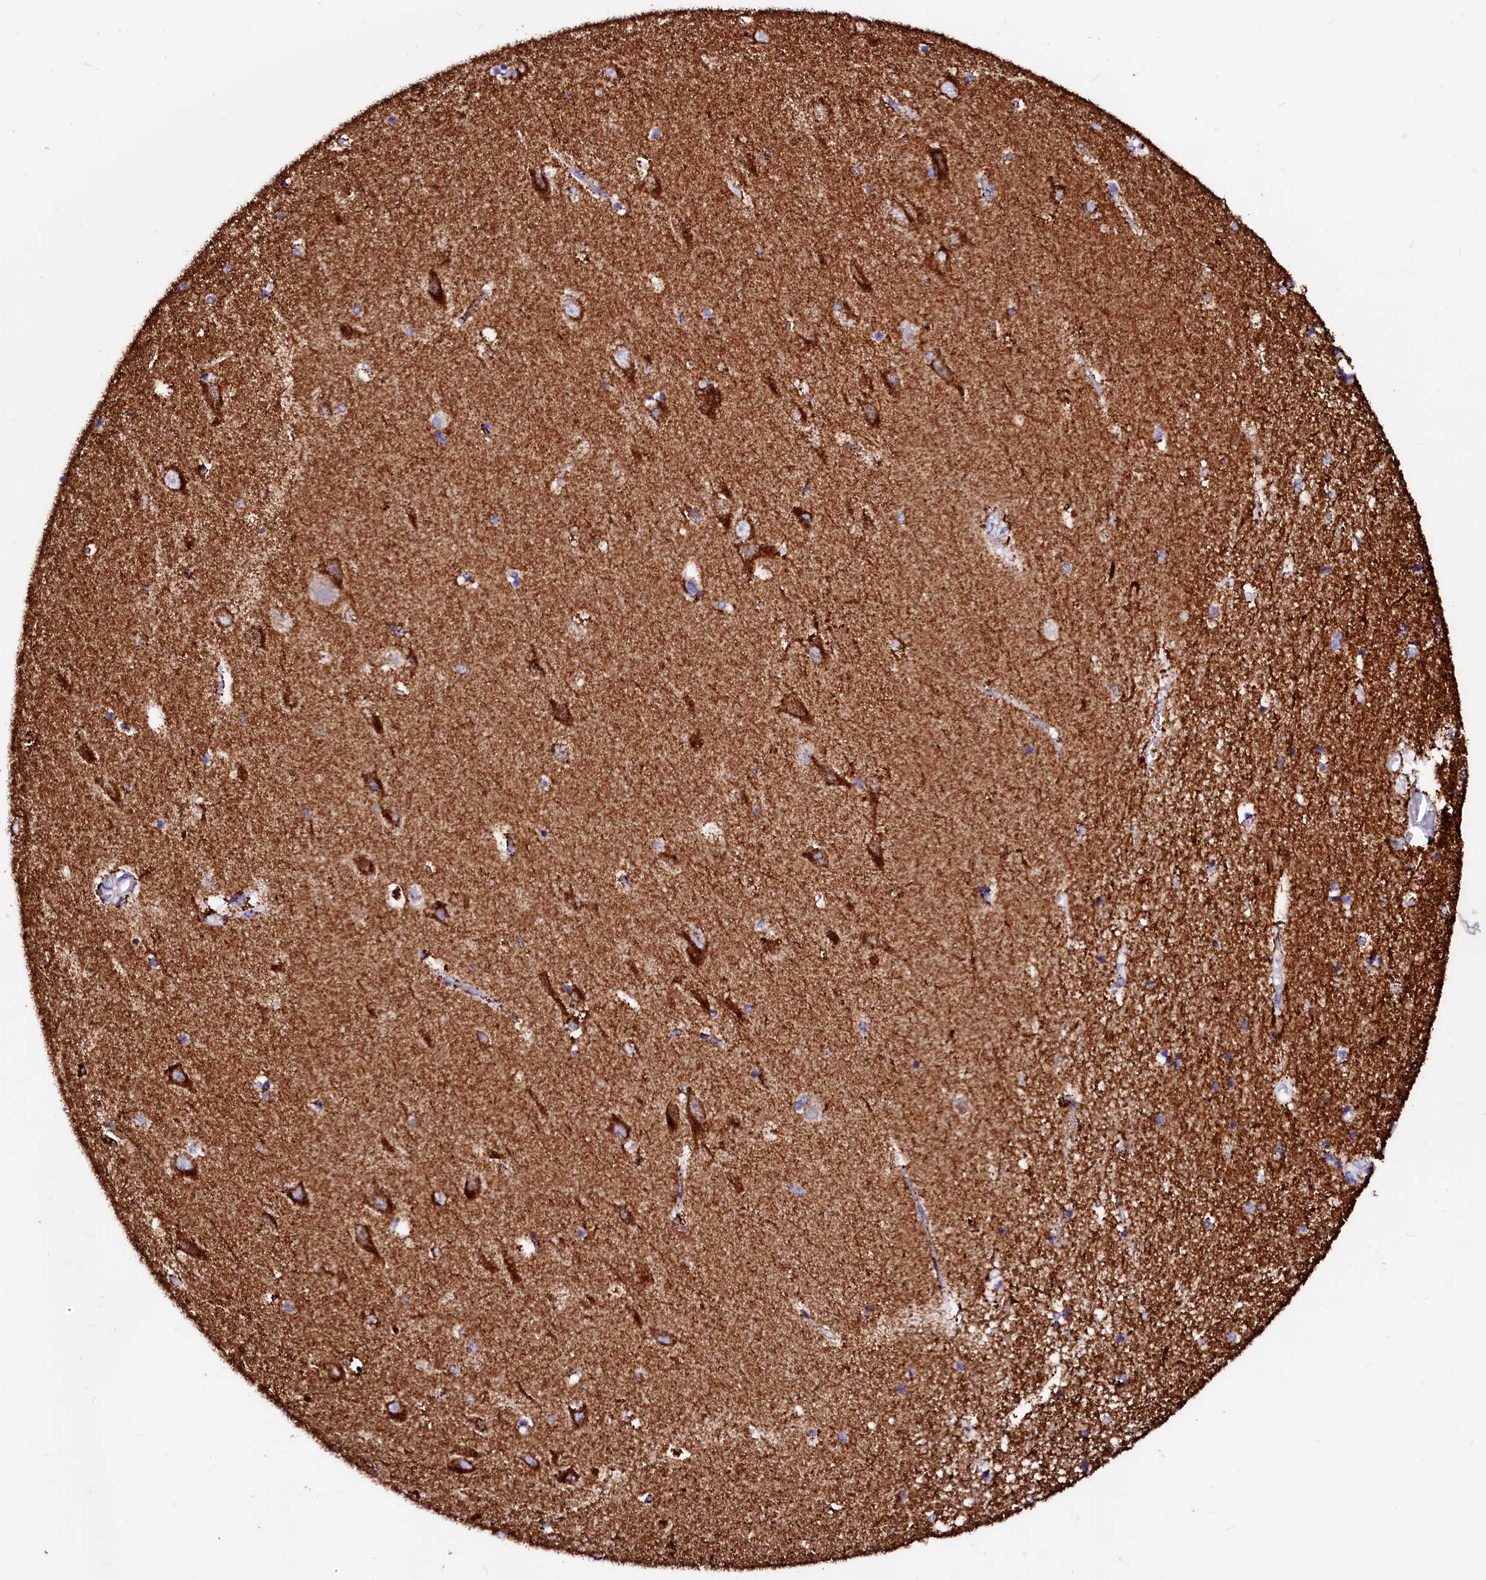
{"staining": {"intensity": "strong", "quantity": "25%-75%", "location": "cytoplasmic/membranous"}, "tissue": "hippocampus", "cell_type": "Glial cells", "image_type": "normal", "snomed": [{"axis": "morphology", "description": "Normal tissue, NOS"}, {"axis": "topography", "description": "Hippocampus"}], "caption": "Normal hippocampus was stained to show a protein in brown. There is high levels of strong cytoplasmic/membranous expression in approximately 25%-75% of glial cells. (DAB (3,3'-diaminobenzidine) IHC with brightfield microscopy, high magnification).", "gene": "MAOB", "patient": {"sex": "male", "age": 45}}